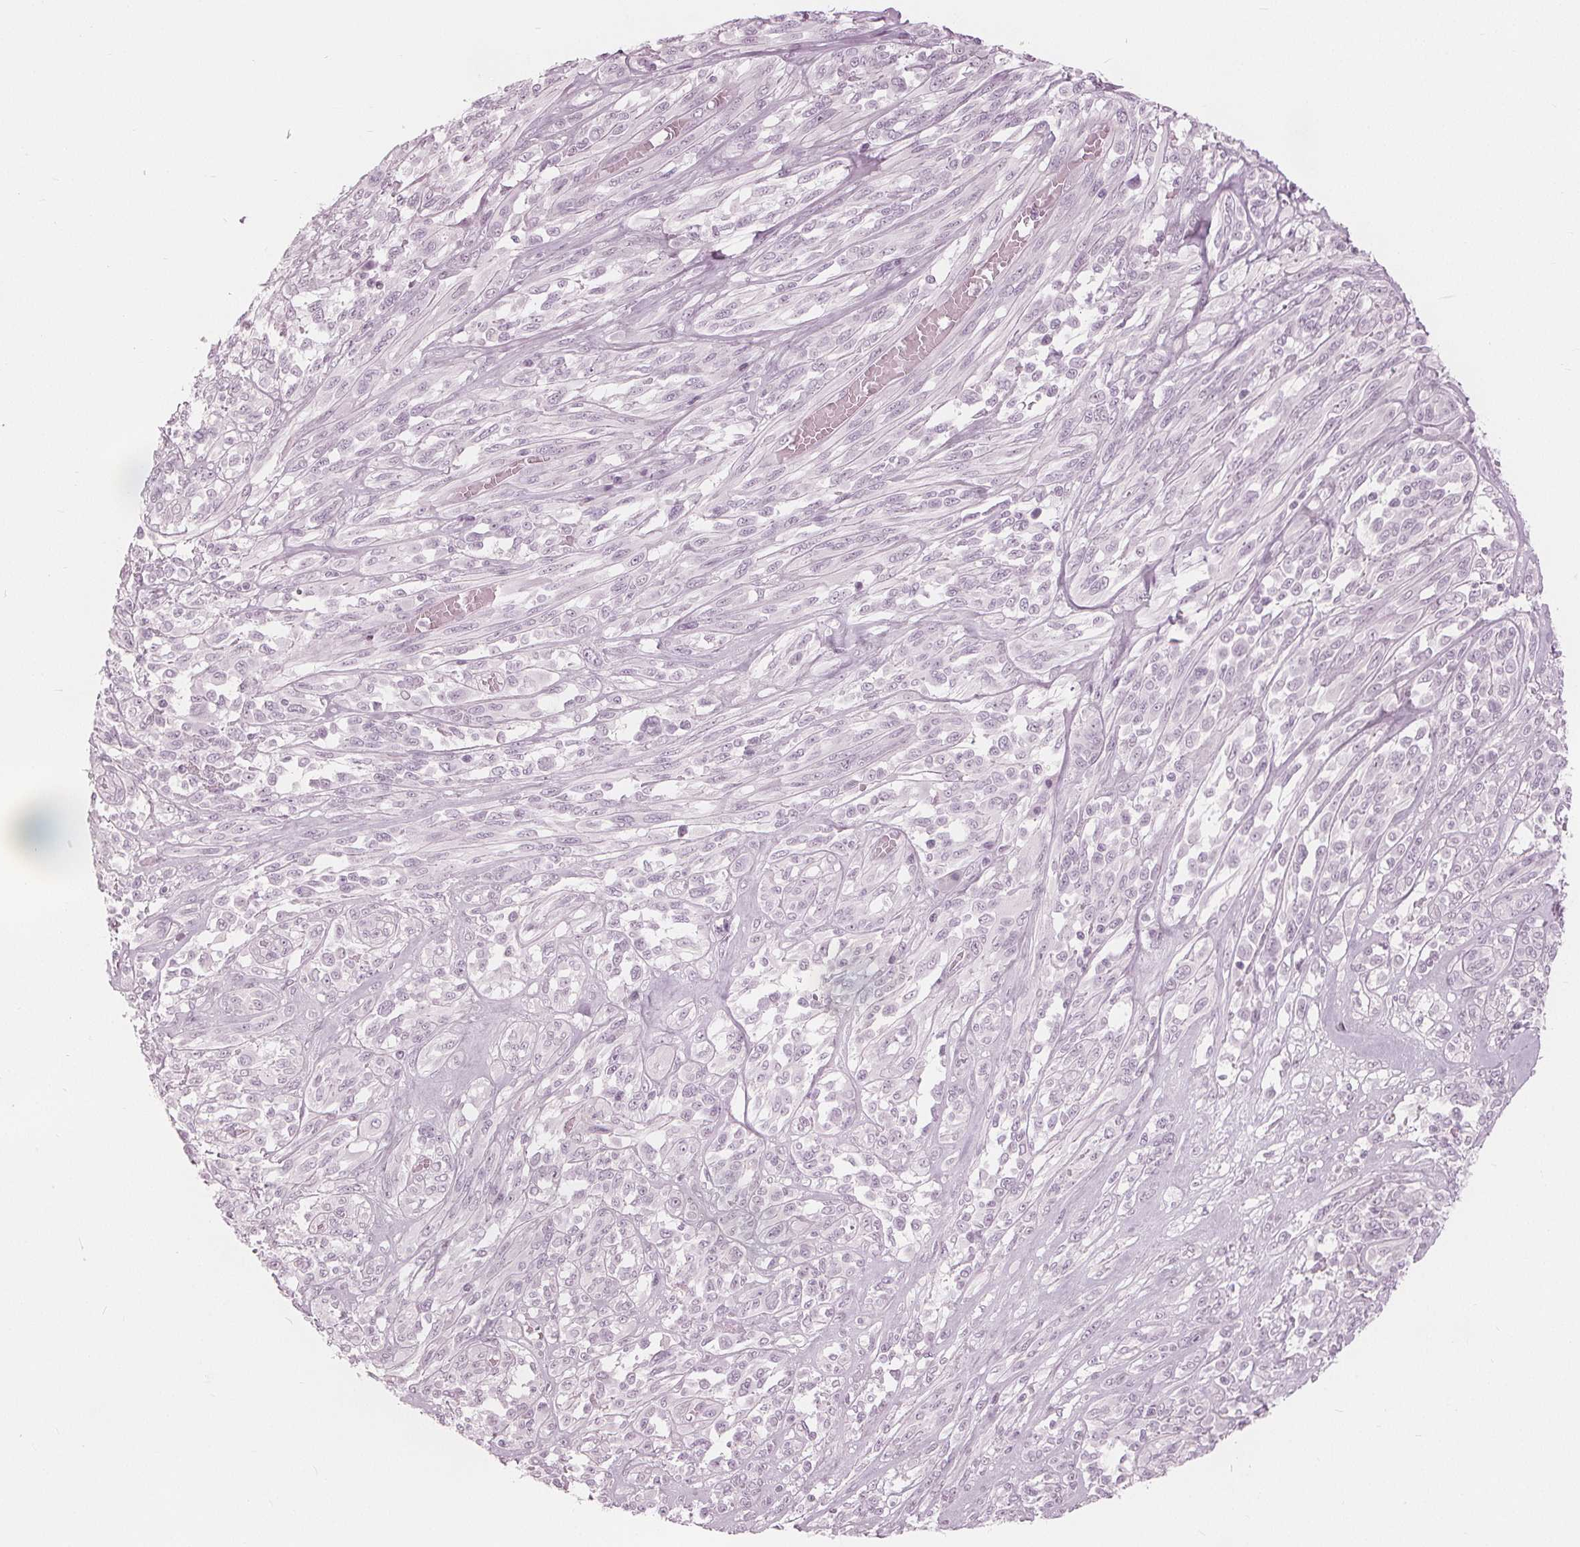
{"staining": {"intensity": "negative", "quantity": "none", "location": "none"}, "tissue": "melanoma", "cell_type": "Tumor cells", "image_type": "cancer", "snomed": [{"axis": "morphology", "description": "Malignant melanoma, NOS"}, {"axis": "topography", "description": "Skin"}], "caption": "This is a micrograph of IHC staining of melanoma, which shows no expression in tumor cells.", "gene": "PAEP", "patient": {"sex": "female", "age": 91}}